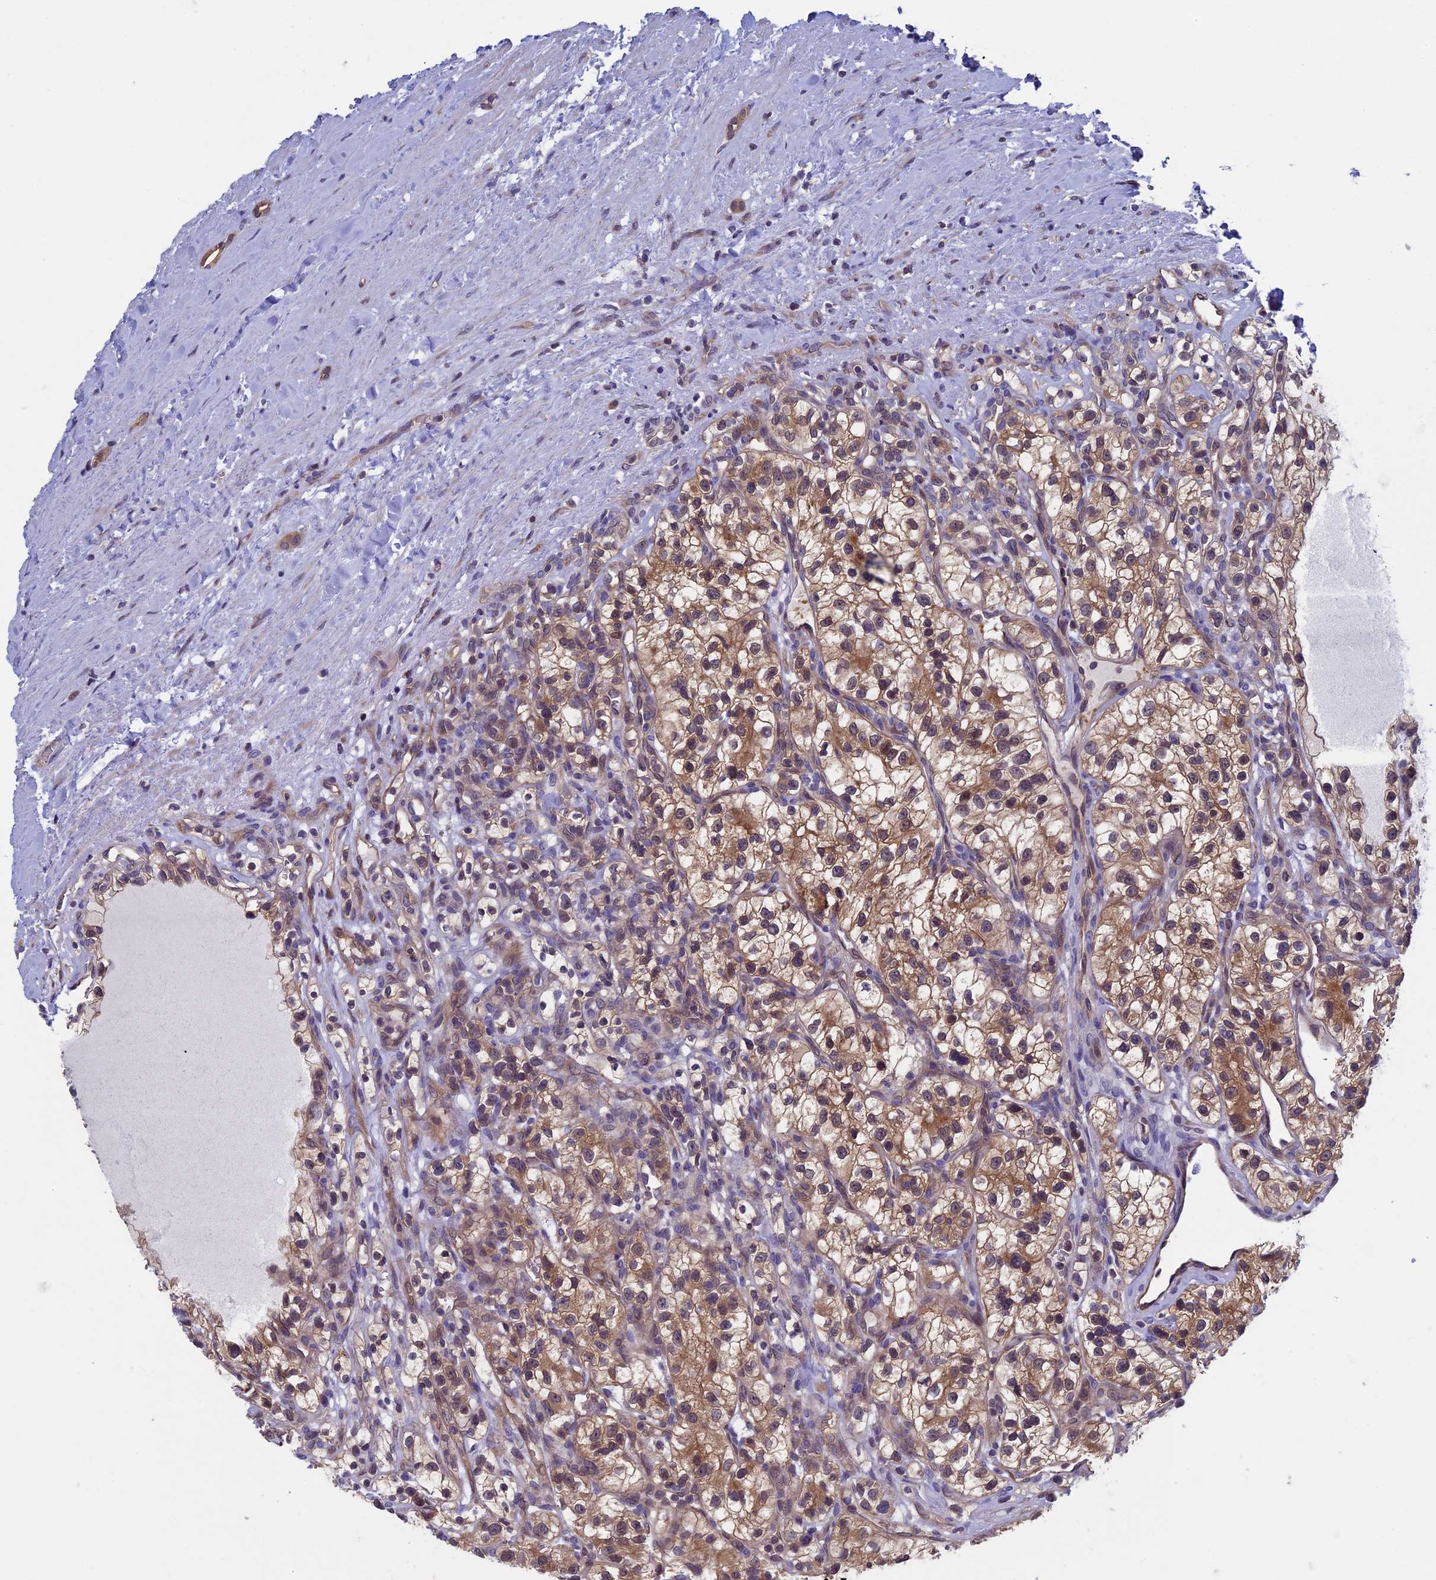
{"staining": {"intensity": "moderate", "quantity": ">75%", "location": "cytoplasmic/membranous"}, "tissue": "renal cancer", "cell_type": "Tumor cells", "image_type": "cancer", "snomed": [{"axis": "morphology", "description": "Adenocarcinoma, NOS"}, {"axis": "topography", "description": "Kidney"}], "caption": "The micrograph reveals immunohistochemical staining of renal cancer. There is moderate cytoplasmic/membranous staining is seen in approximately >75% of tumor cells.", "gene": "LCMT1", "patient": {"sex": "female", "age": 57}}